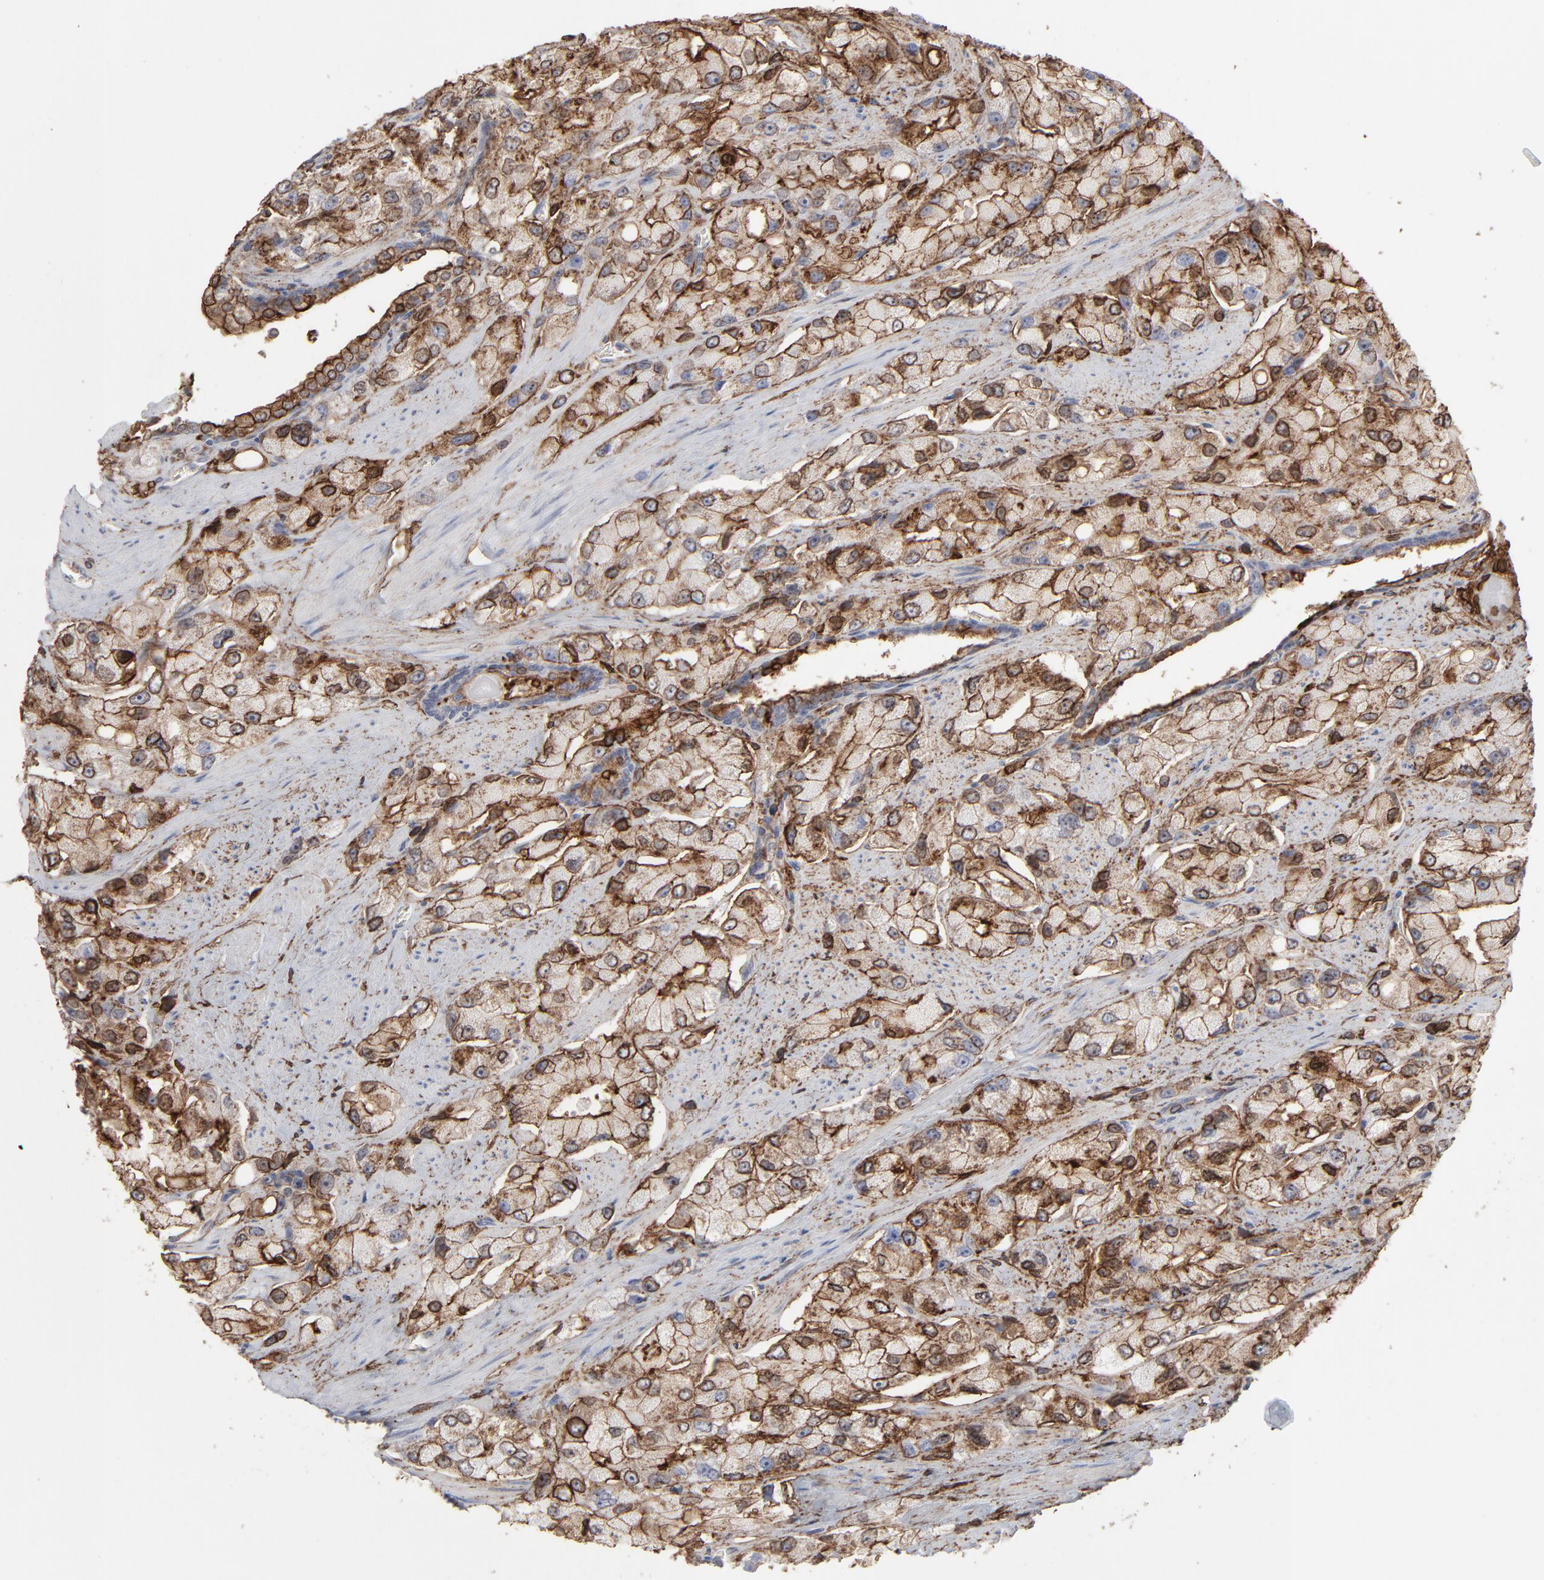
{"staining": {"intensity": "moderate", "quantity": ">75%", "location": "cytoplasmic/membranous"}, "tissue": "prostate cancer", "cell_type": "Tumor cells", "image_type": "cancer", "snomed": [{"axis": "morphology", "description": "Adenocarcinoma, High grade"}, {"axis": "topography", "description": "Prostate"}], "caption": "The micrograph shows immunohistochemical staining of prostate high-grade adenocarcinoma. There is moderate cytoplasmic/membranous staining is identified in about >75% of tumor cells.", "gene": "ANXA5", "patient": {"sex": "male", "age": 58}}